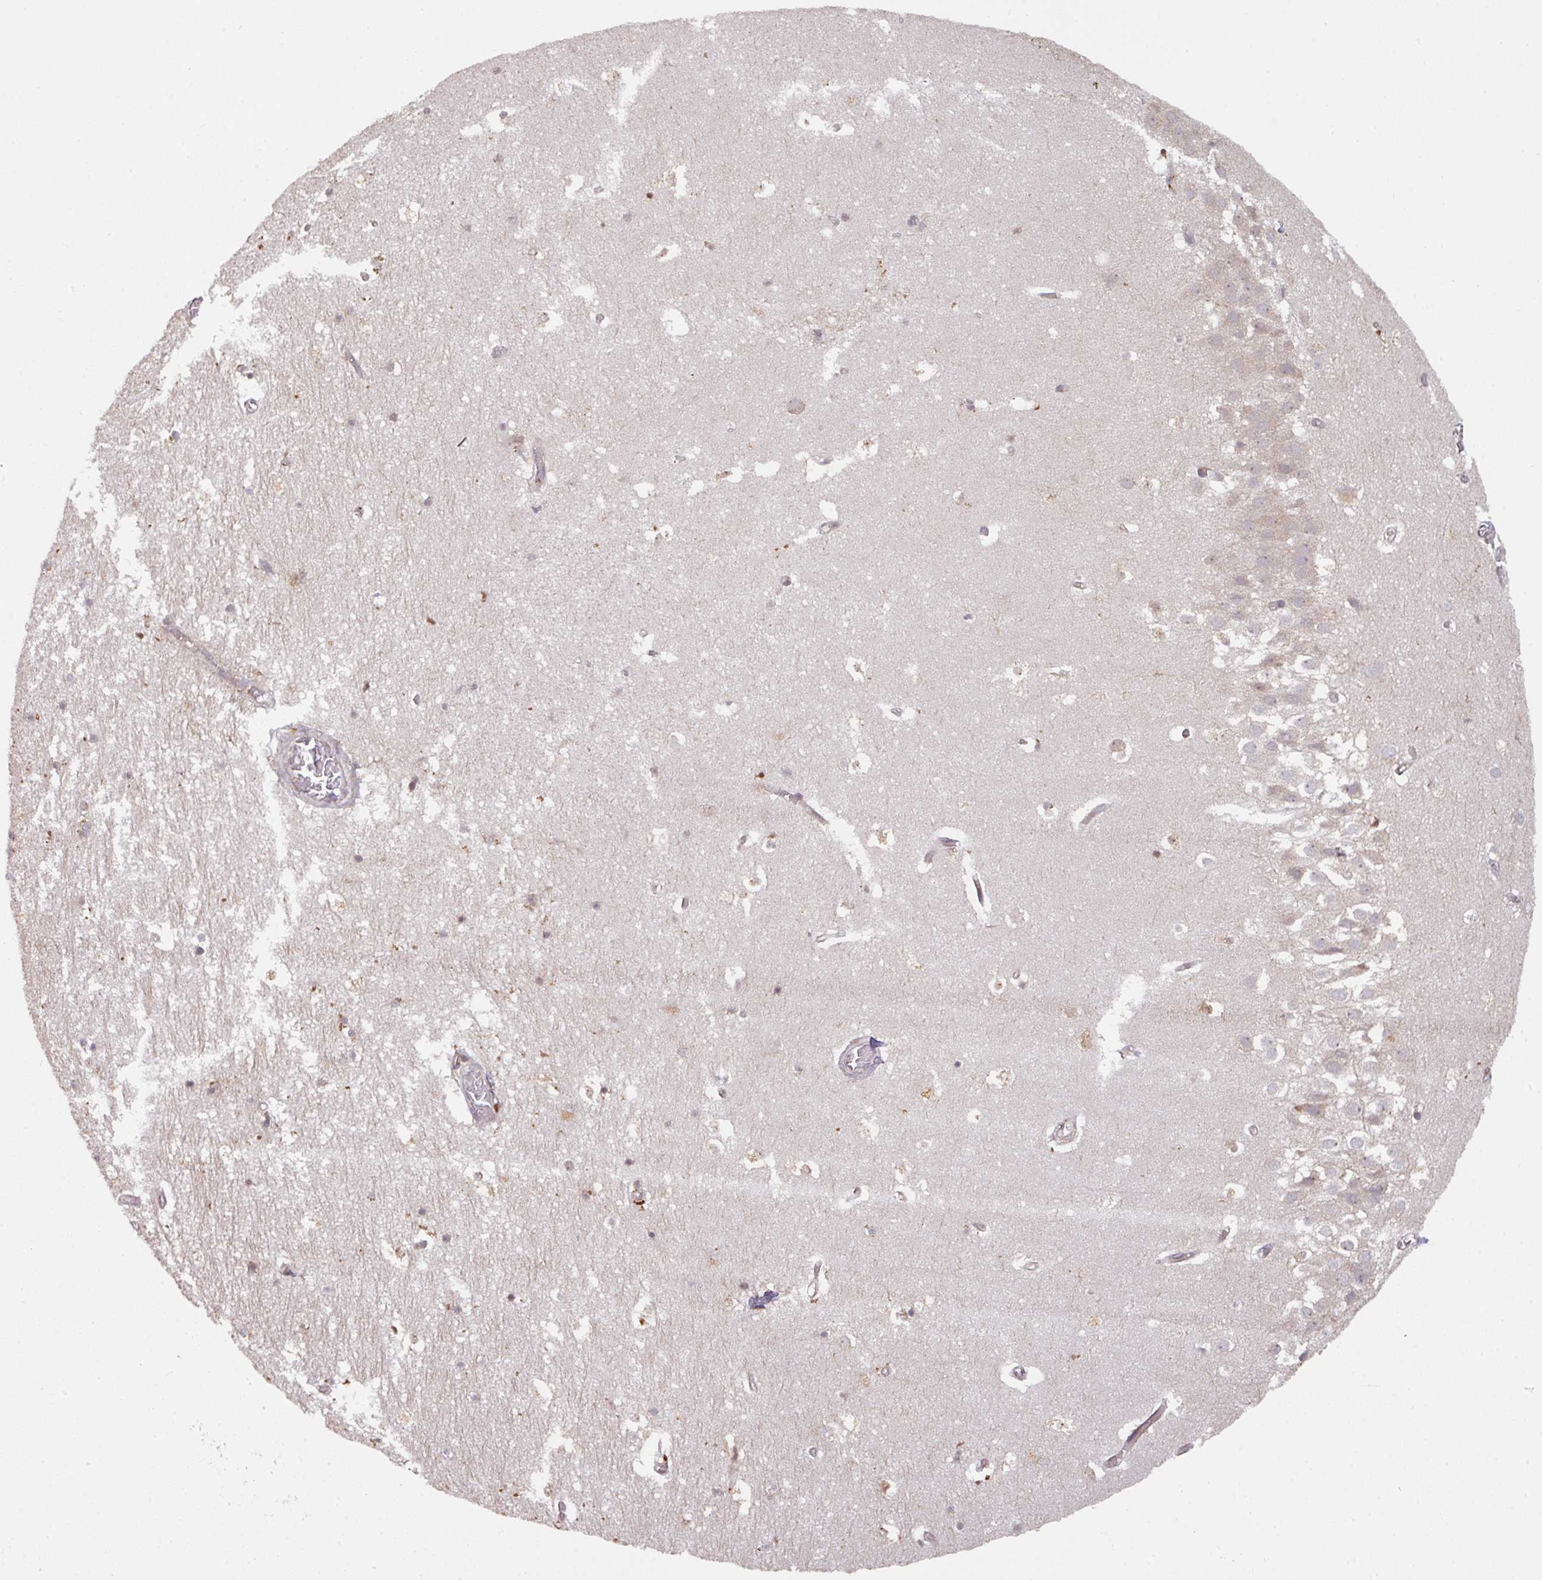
{"staining": {"intensity": "moderate", "quantity": "<25%", "location": "cytoplasmic/membranous"}, "tissue": "hippocampus", "cell_type": "Glial cells", "image_type": "normal", "snomed": [{"axis": "morphology", "description": "Normal tissue, NOS"}, {"axis": "topography", "description": "Hippocampus"}], "caption": "Approximately <25% of glial cells in benign human hippocampus show moderate cytoplasmic/membranous protein positivity as visualized by brown immunohistochemical staining.", "gene": "CYFIP2", "patient": {"sex": "female", "age": 52}}